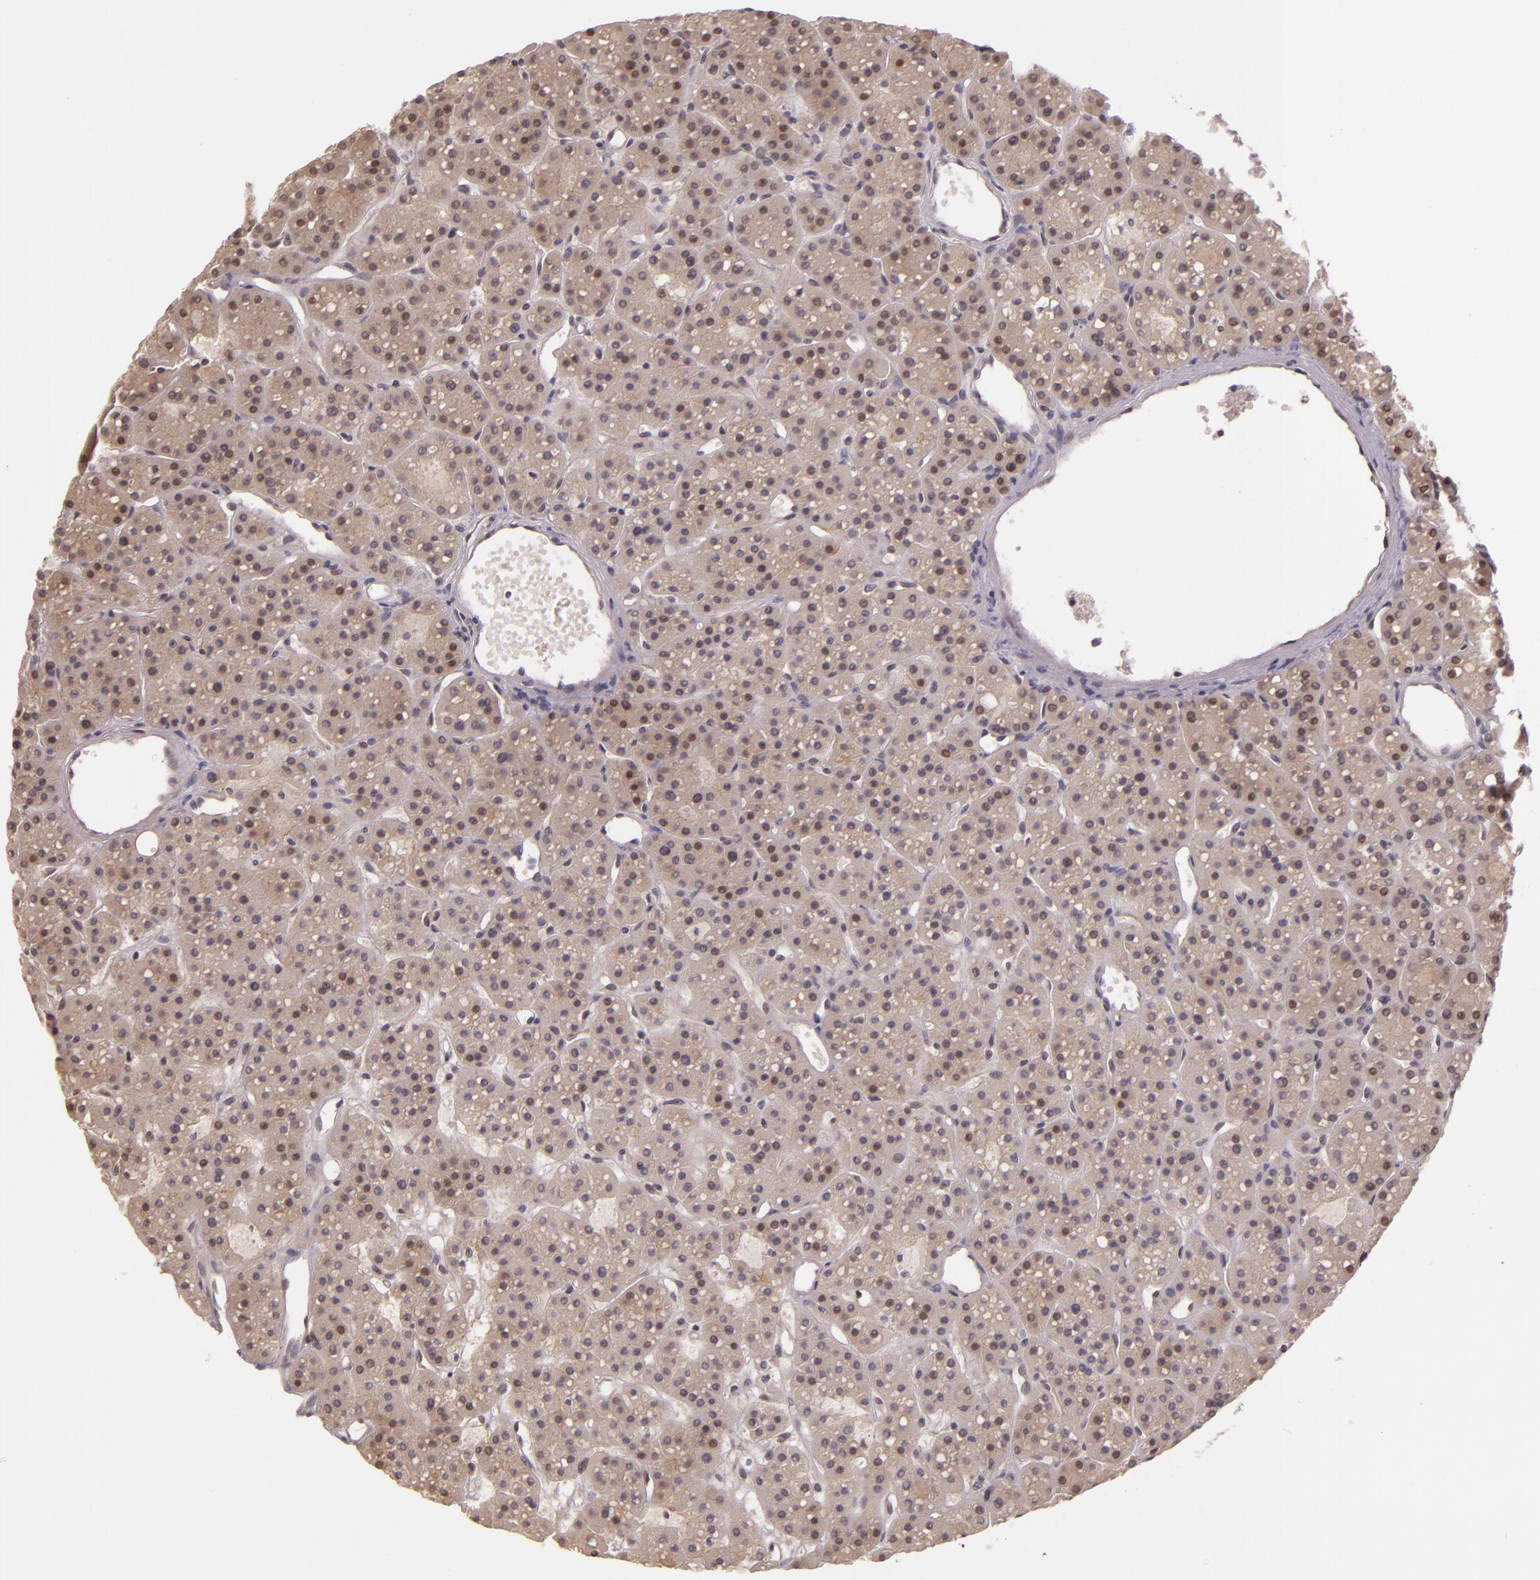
{"staining": {"intensity": "moderate", "quantity": ">75%", "location": "cytoplasmic/membranous,nuclear"}, "tissue": "parathyroid gland", "cell_type": "Glandular cells", "image_type": "normal", "snomed": [{"axis": "morphology", "description": "Normal tissue, NOS"}, {"axis": "topography", "description": "Parathyroid gland"}], "caption": "Protein staining shows moderate cytoplasmic/membranous,nuclear positivity in approximately >75% of glandular cells in normal parathyroid gland.", "gene": "ARMH4", "patient": {"sex": "female", "age": 76}}